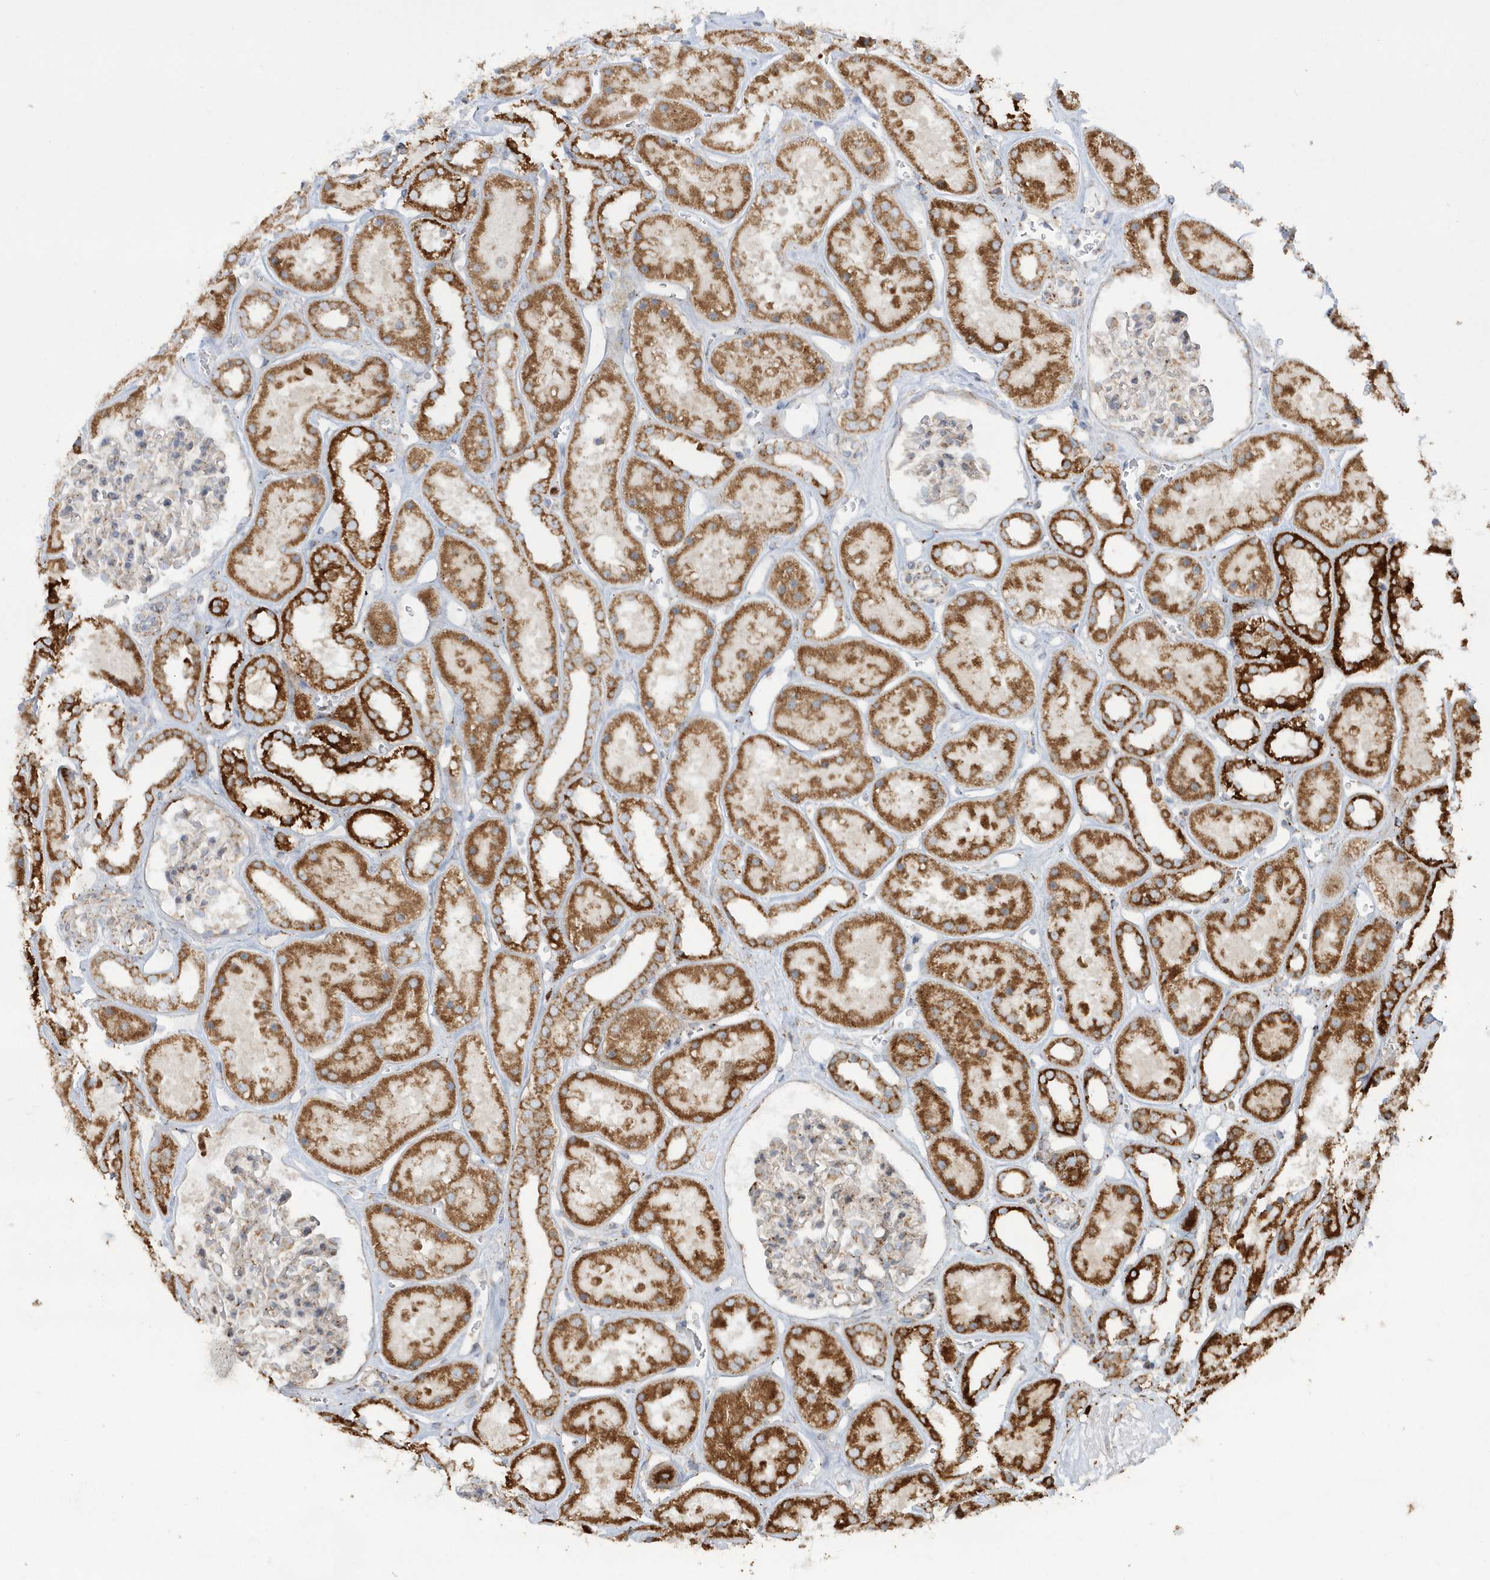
{"staining": {"intensity": "moderate", "quantity": "<25%", "location": "cytoplasmic/membranous"}, "tissue": "kidney", "cell_type": "Cells in glomeruli", "image_type": "normal", "snomed": [{"axis": "morphology", "description": "Normal tissue, NOS"}, {"axis": "topography", "description": "Kidney"}], "caption": "Cells in glomeruli demonstrate moderate cytoplasmic/membranous expression in about <25% of cells in benign kidney.", "gene": "SH3BP2", "patient": {"sex": "female", "age": 41}}